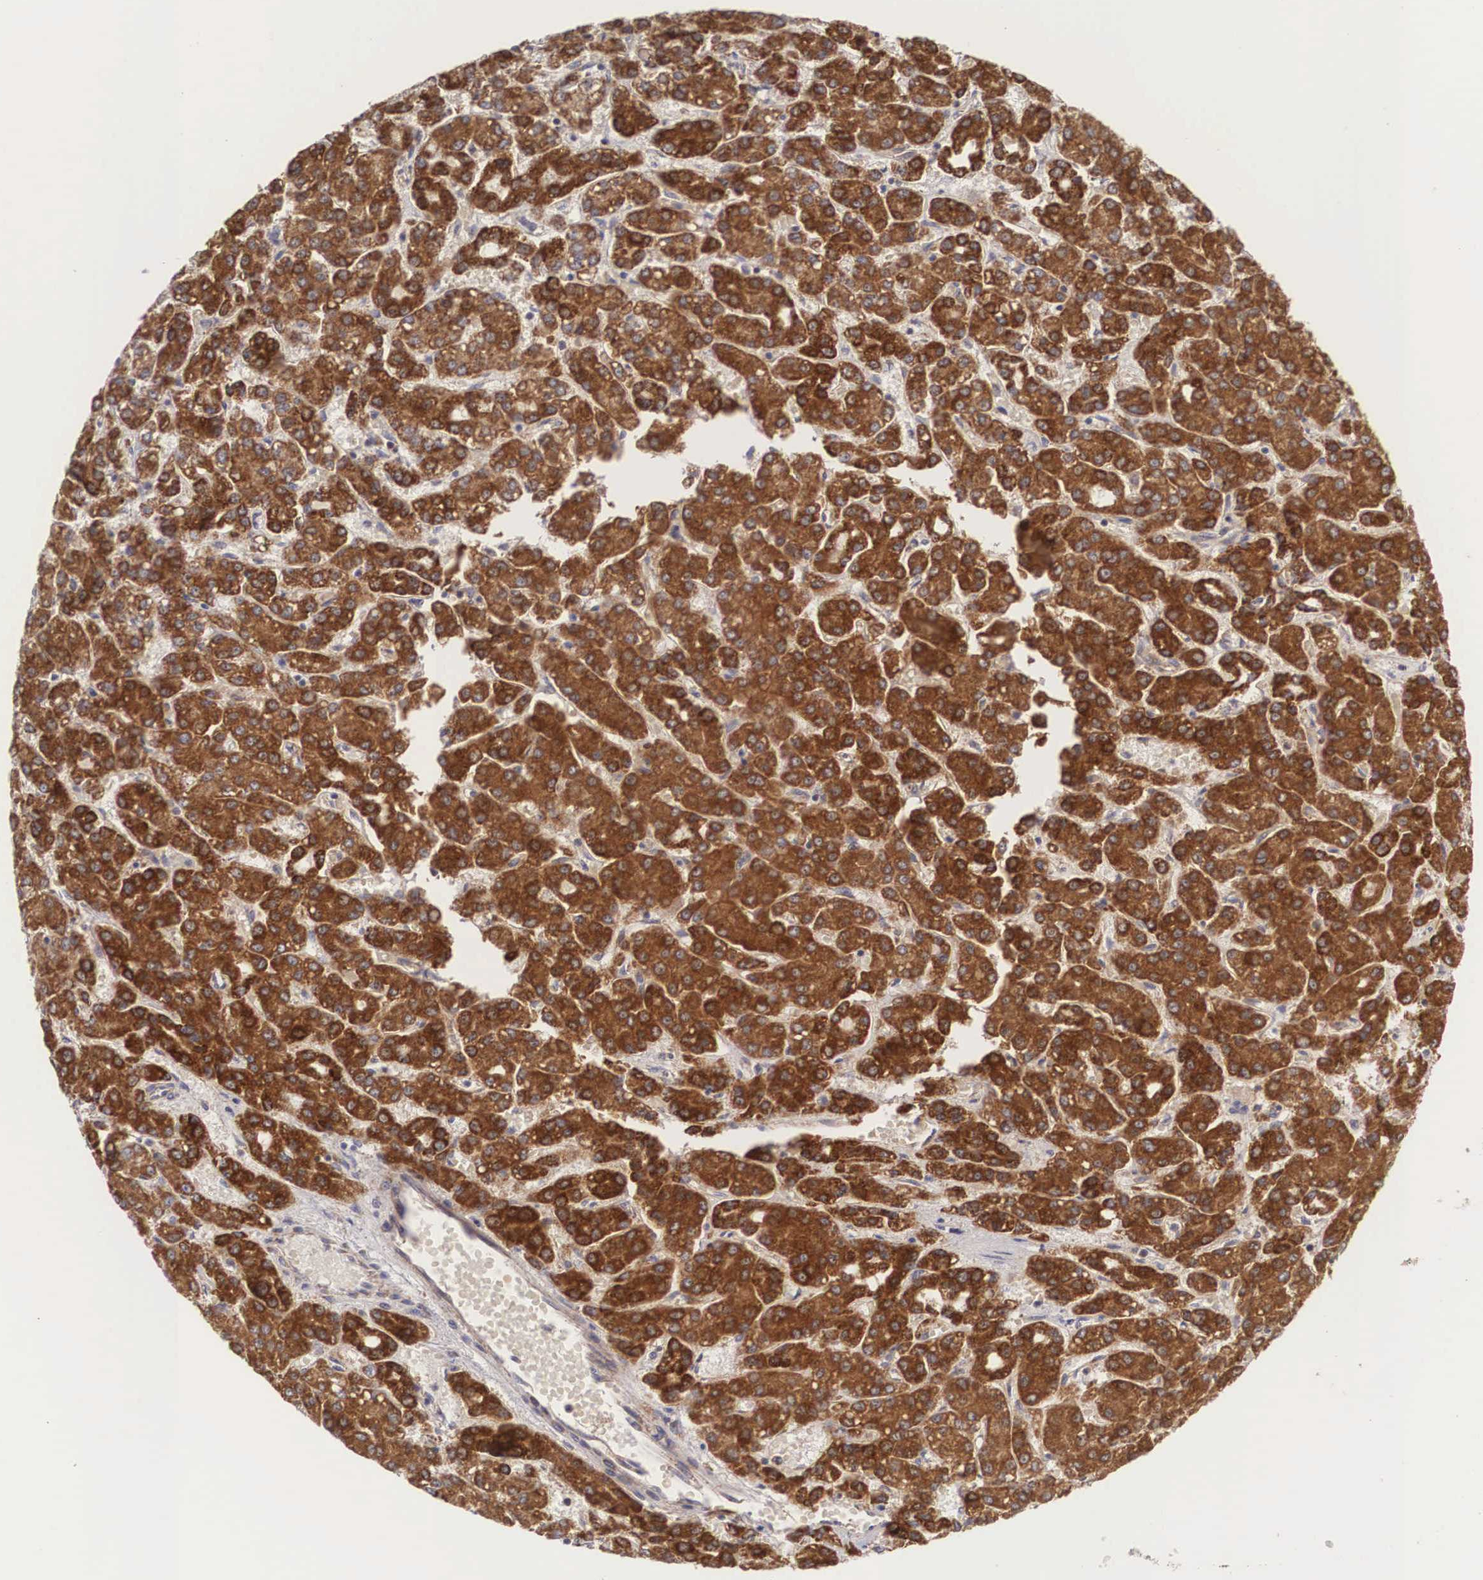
{"staining": {"intensity": "strong", "quantity": ">75%", "location": "cytoplasmic/membranous"}, "tissue": "liver cancer", "cell_type": "Tumor cells", "image_type": "cancer", "snomed": [{"axis": "morphology", "description": "Carcinoma, Hepatocellular, NOS"}, {"axis": "topography", "description": "Liver"}], "caption": "This is an image of immunohistochemistry staining of liver hepatocellular carcinoma, which shows strong expression in the cytoplasmic/membranous of tumor cells.", "gene": "XPNPEP3", "patient": {"sex": "male", "age": 69}}